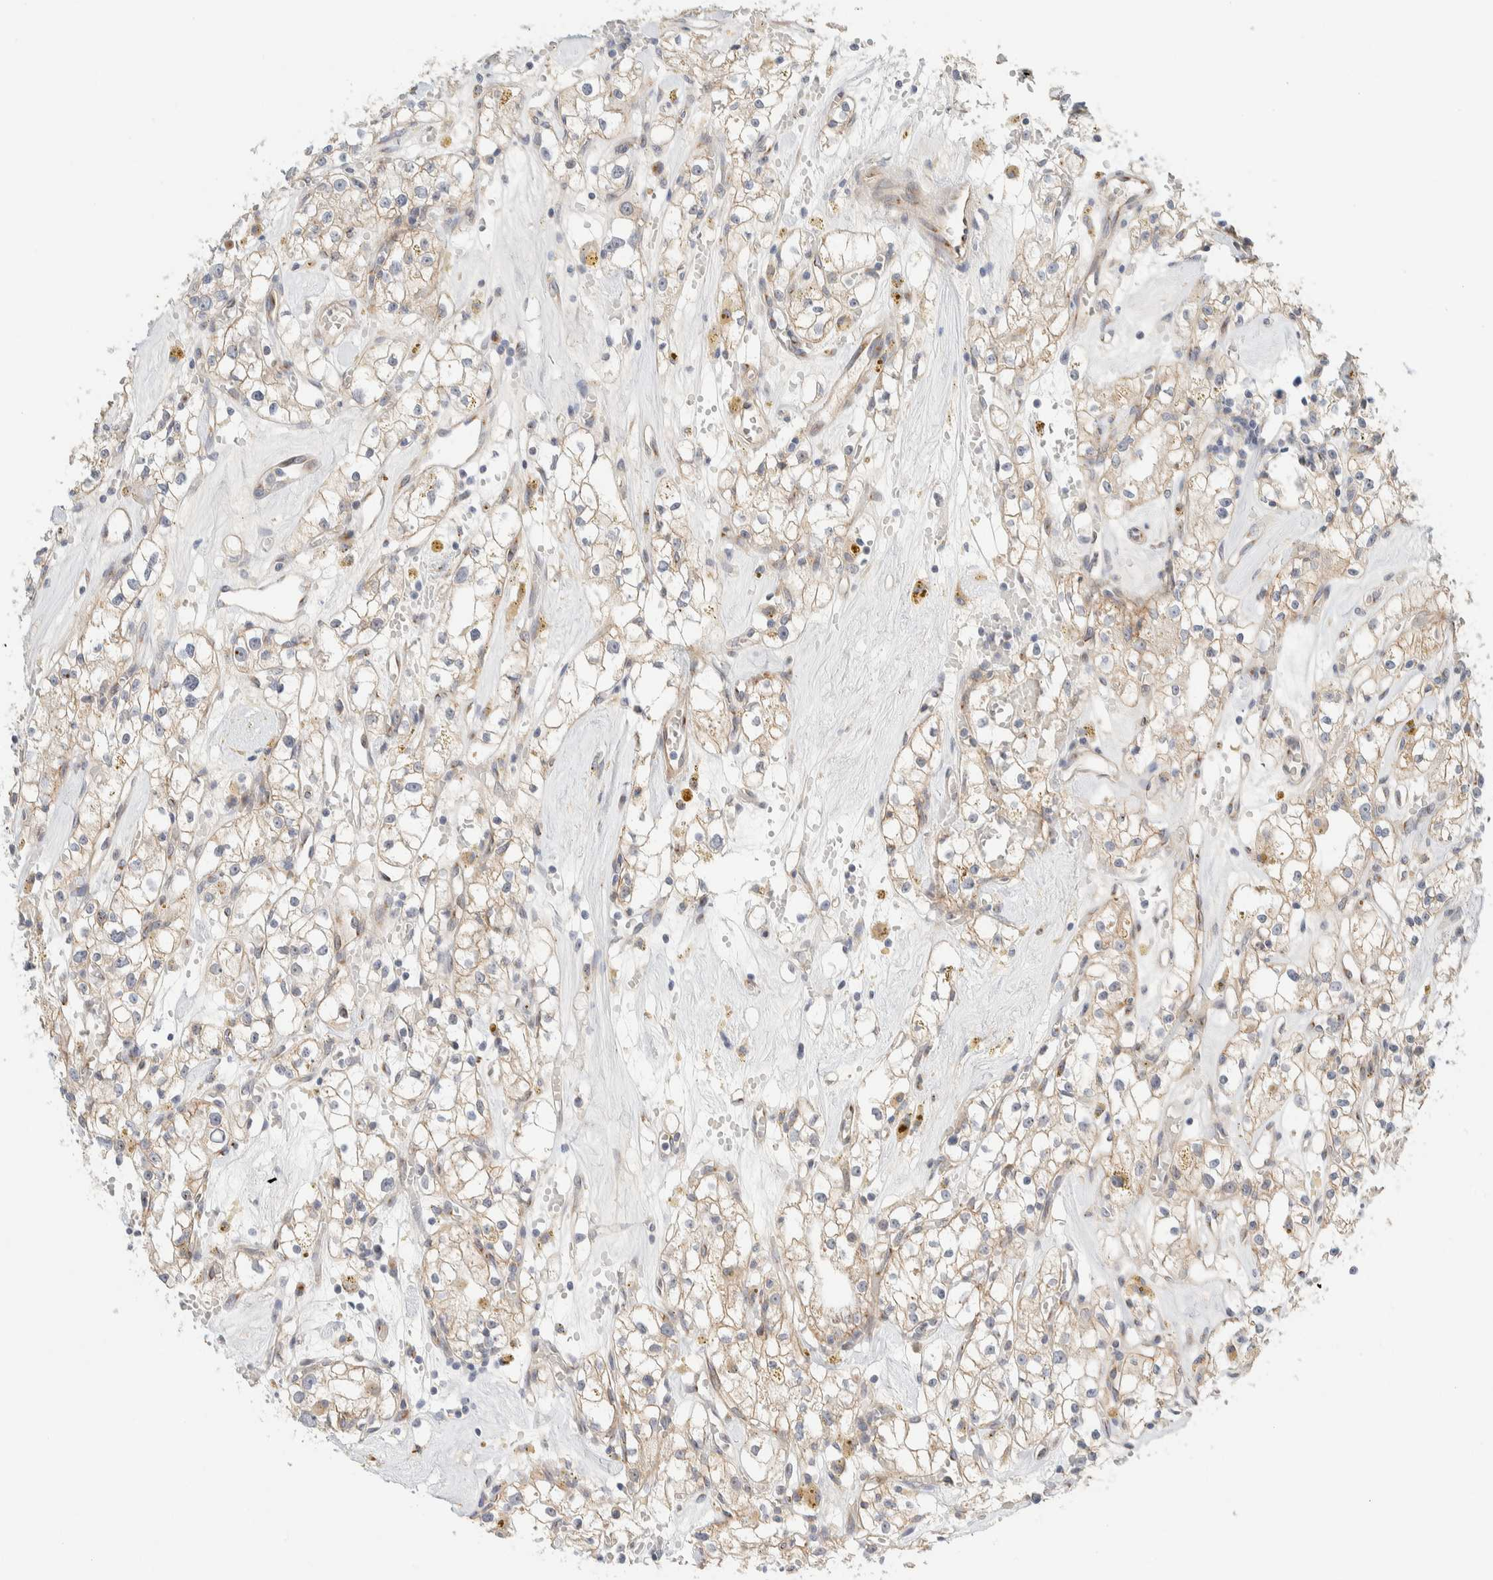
{"staining": {"intensity": "weak", "quantity": ">75%", "location": "cytoplasmic/membranous"}, "tissue": "renal cancer", "cell_type": "Tumor cells", "image_type": "cancer", "snomed": [{"axis": "morphology", "description": "Adenocarcinoma, NOS"}, {"axis": "topography", "description": "Kidney"}], "caption": "Immunohistochemical staining of renal cancer shows low levels of weak cytoplasmic/membranous protein positivity in about >75% of tumor cells.", "gene": "TMEM184B", "patient": {"sex": "male", "age": 56}}